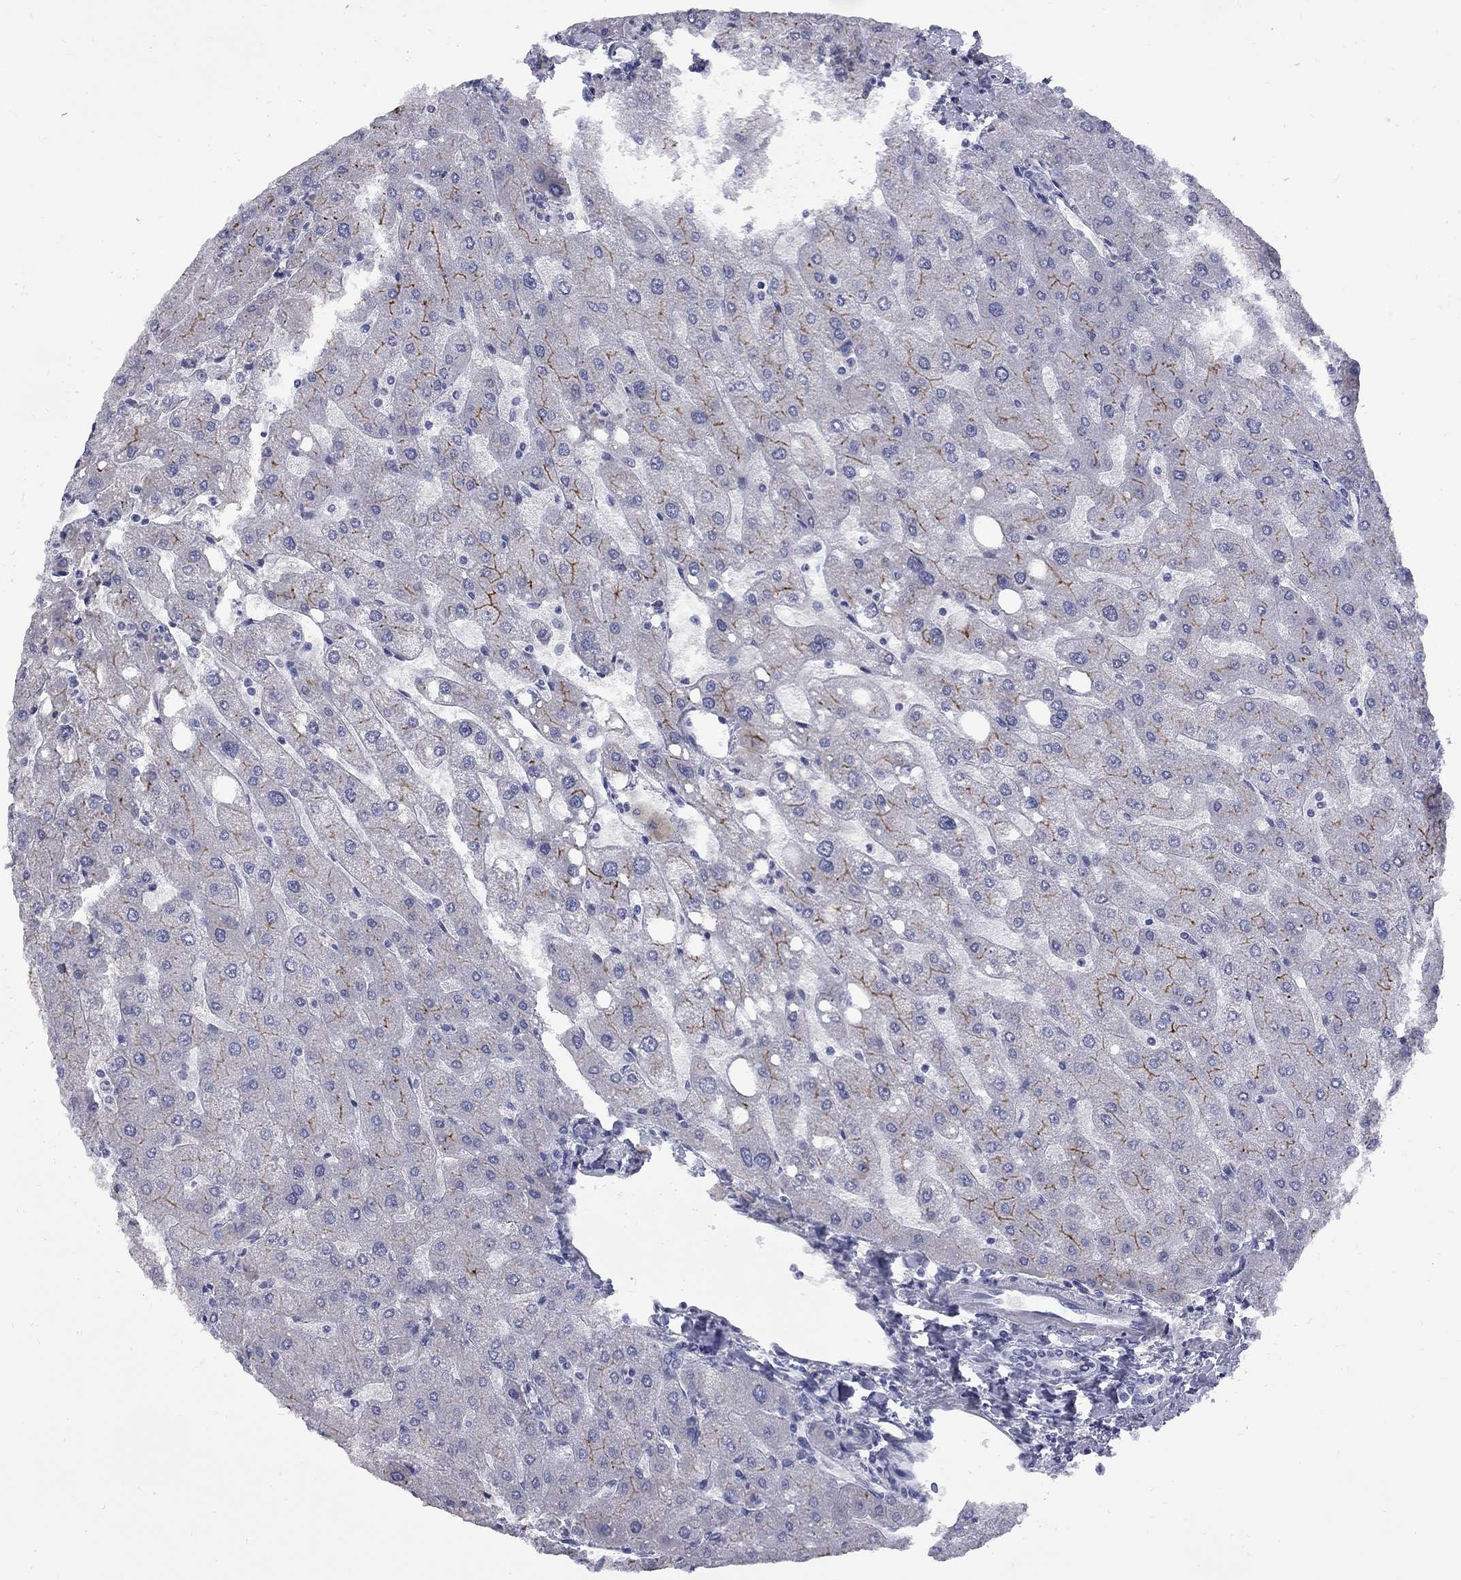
{"staining": {"intensity": "negative", "quantity": "none", "location": "none"}, "tissue": "liver", "cell_type": "Cholangiocytes", "image_type": "normal", "snomed": [{"axis": "morphology", "description": "Normal tissue, NOS"}, {"axis": "topography", "description": "Liver"}], "caption": "This is a micrograph of IHC staining of normal liver, which shows no expression in cholangiocytes.", "gene": "ABCB4", "patient": {"sex": "male", "age": 67}}